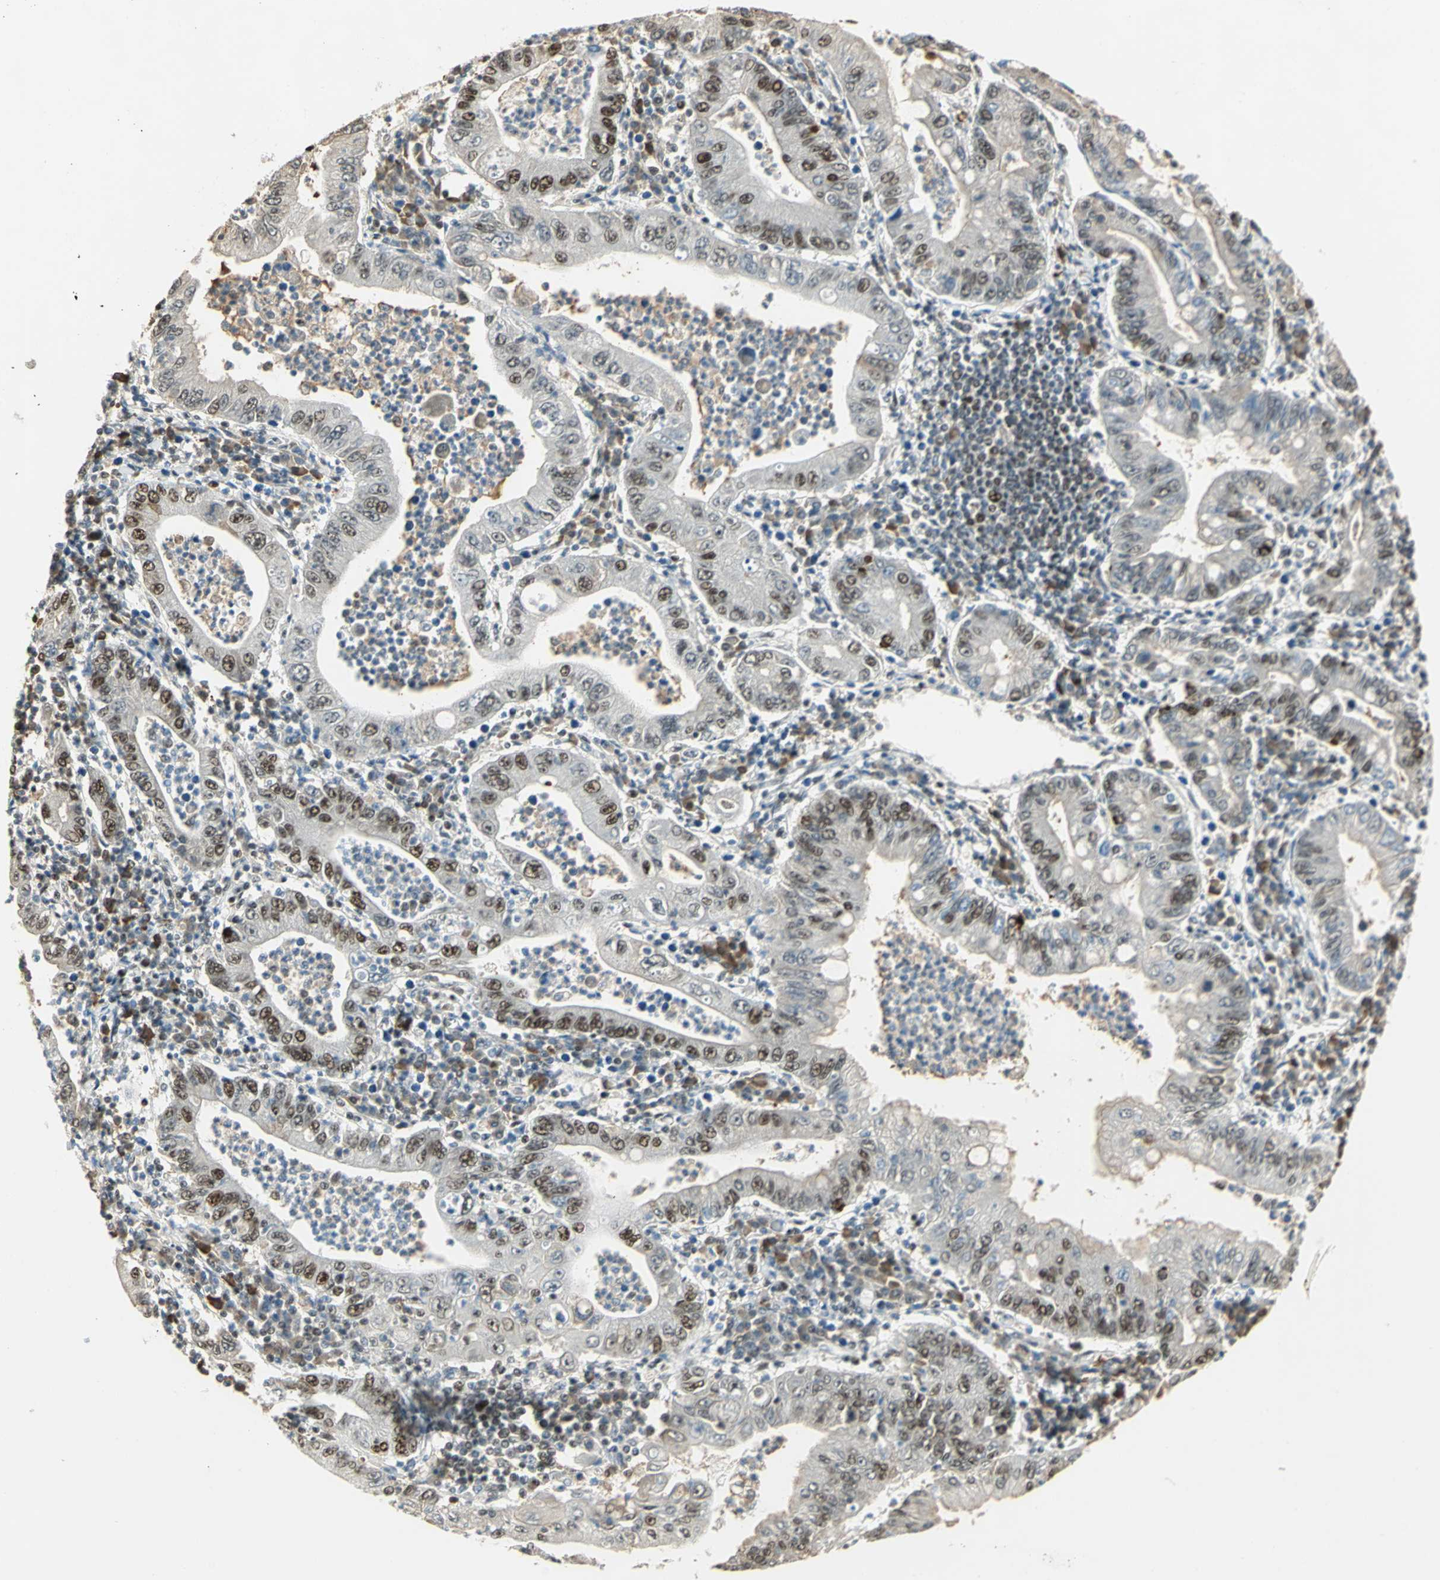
{"staining": {"intensity": "moderate", "quantity": ">75%", "location": "nuclear"}, "tissue": "stomach cancer", "cell_type": "Tumor cells", "image_type": "cancer", "snomed": [{"axis": "morphology", "description": "Normal tissue, NOS"}, {"axis": "morphology", "description": "Adenocarcinoma, NOS"}, {"axis": "topography", "description": "Esophagus"}, {"axis": "topography", "description": "Stomach, upper"}, {"axis": "topography", "description": "Peripheral nerve tissue"}], "caption": "Adenocarcinoma (stomach) stained for a protein (brown) reveals moderate nuclear positive expression in about >75% of tumor cells.", "gene": "CCNT1", "patient": {"sex": "male", "age": 62}}